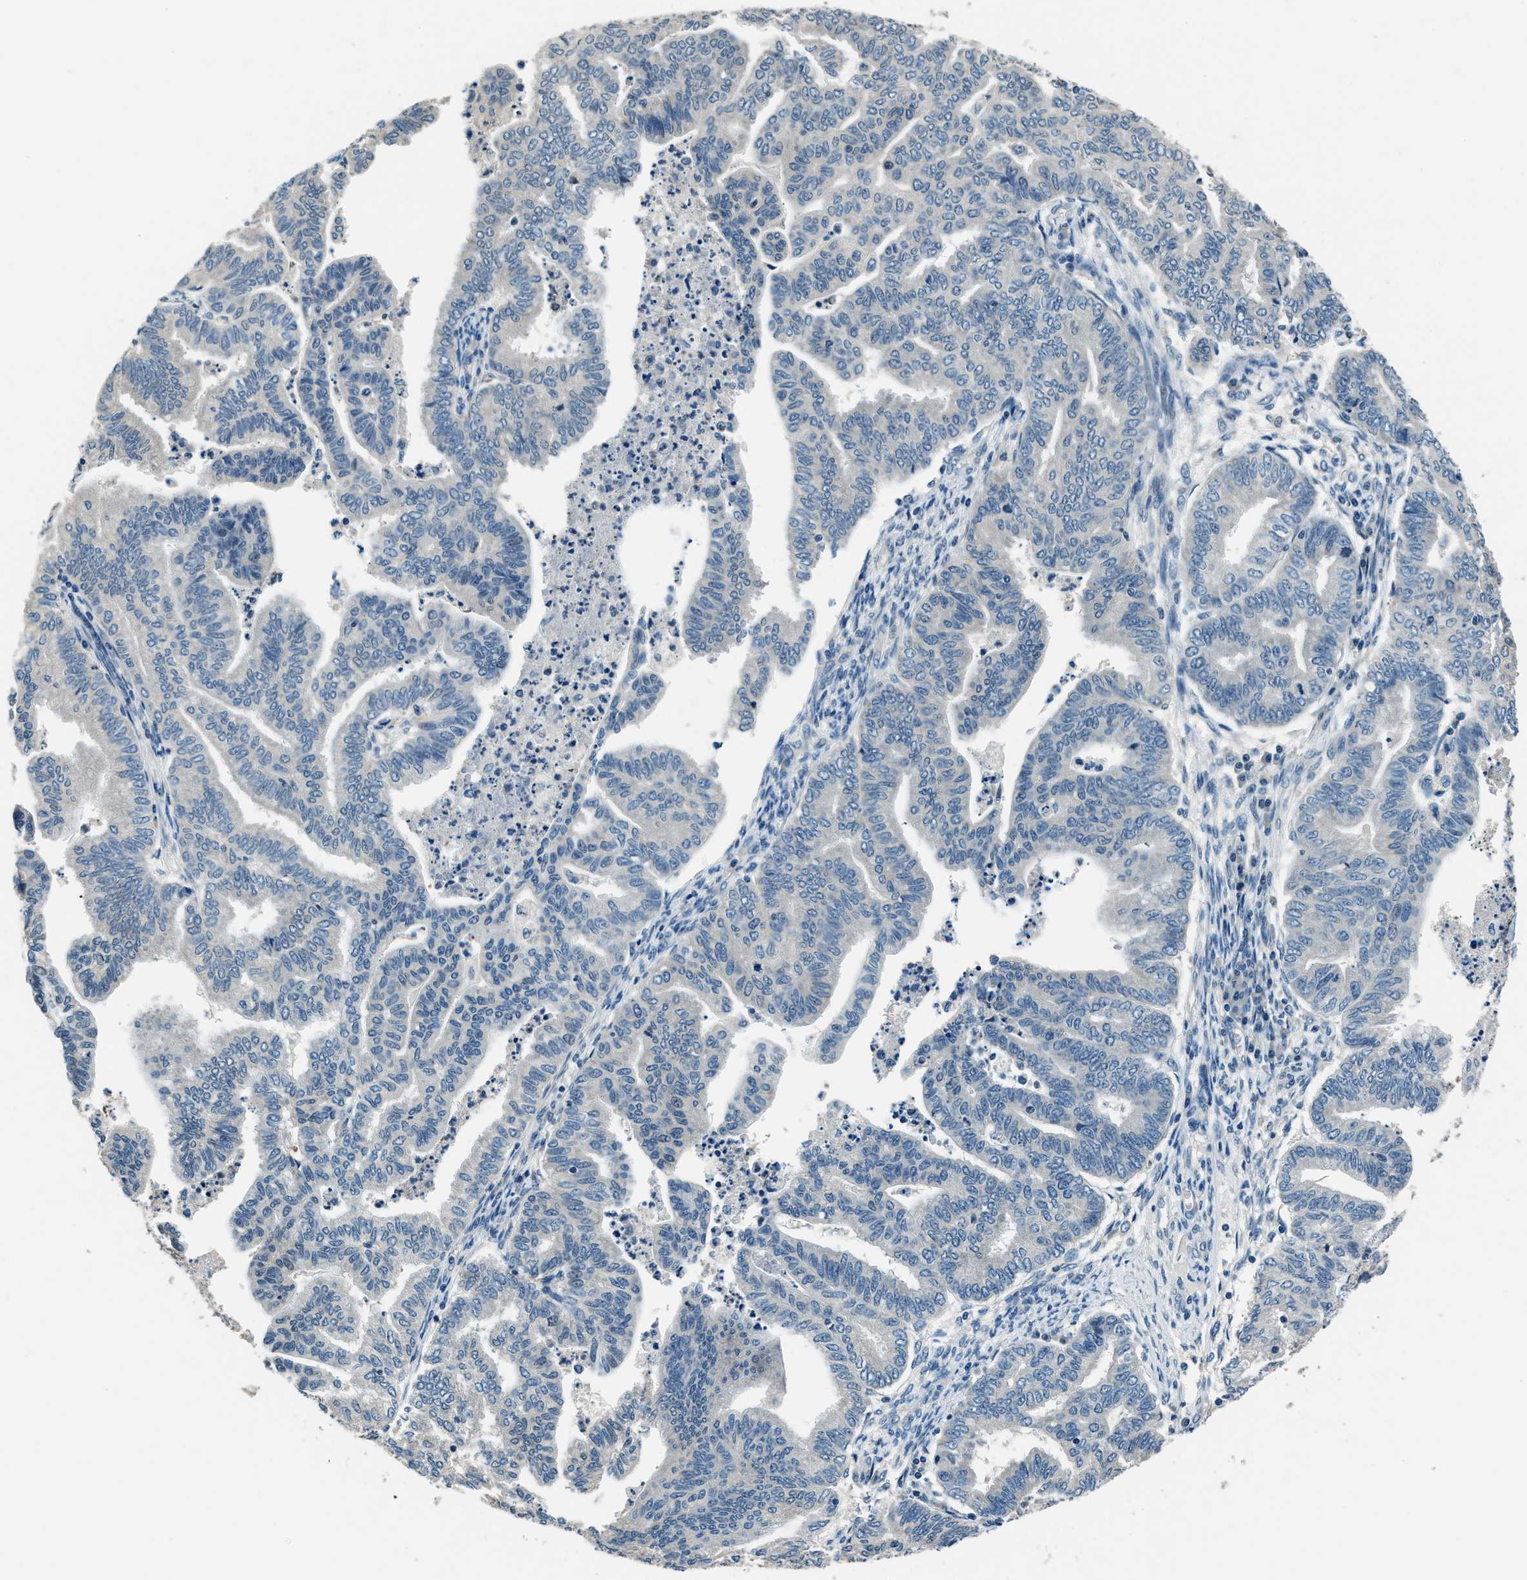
{"staining": {"intensity": "negative", "quantity": "none", "location": "none"}, "tissue": "endometrial cancer", "cell_type": "Tumor cells", "image_type": "cancer", "snomed": [{"axis": "morphology", "description": "Adenocarcinoma, NOS"}, {"axis": "topography", "description": "Endometrium"}], "caption": "A micrograph of human adenocarcinoma (endometrial) is negative for staining in tumor cells. (DAB (3,3'-diaminobenzidine) immunohistochemistry with hematoxylin counter stain).", "gene": "NME8", "patient": {"sex": "female", "age": 79}}